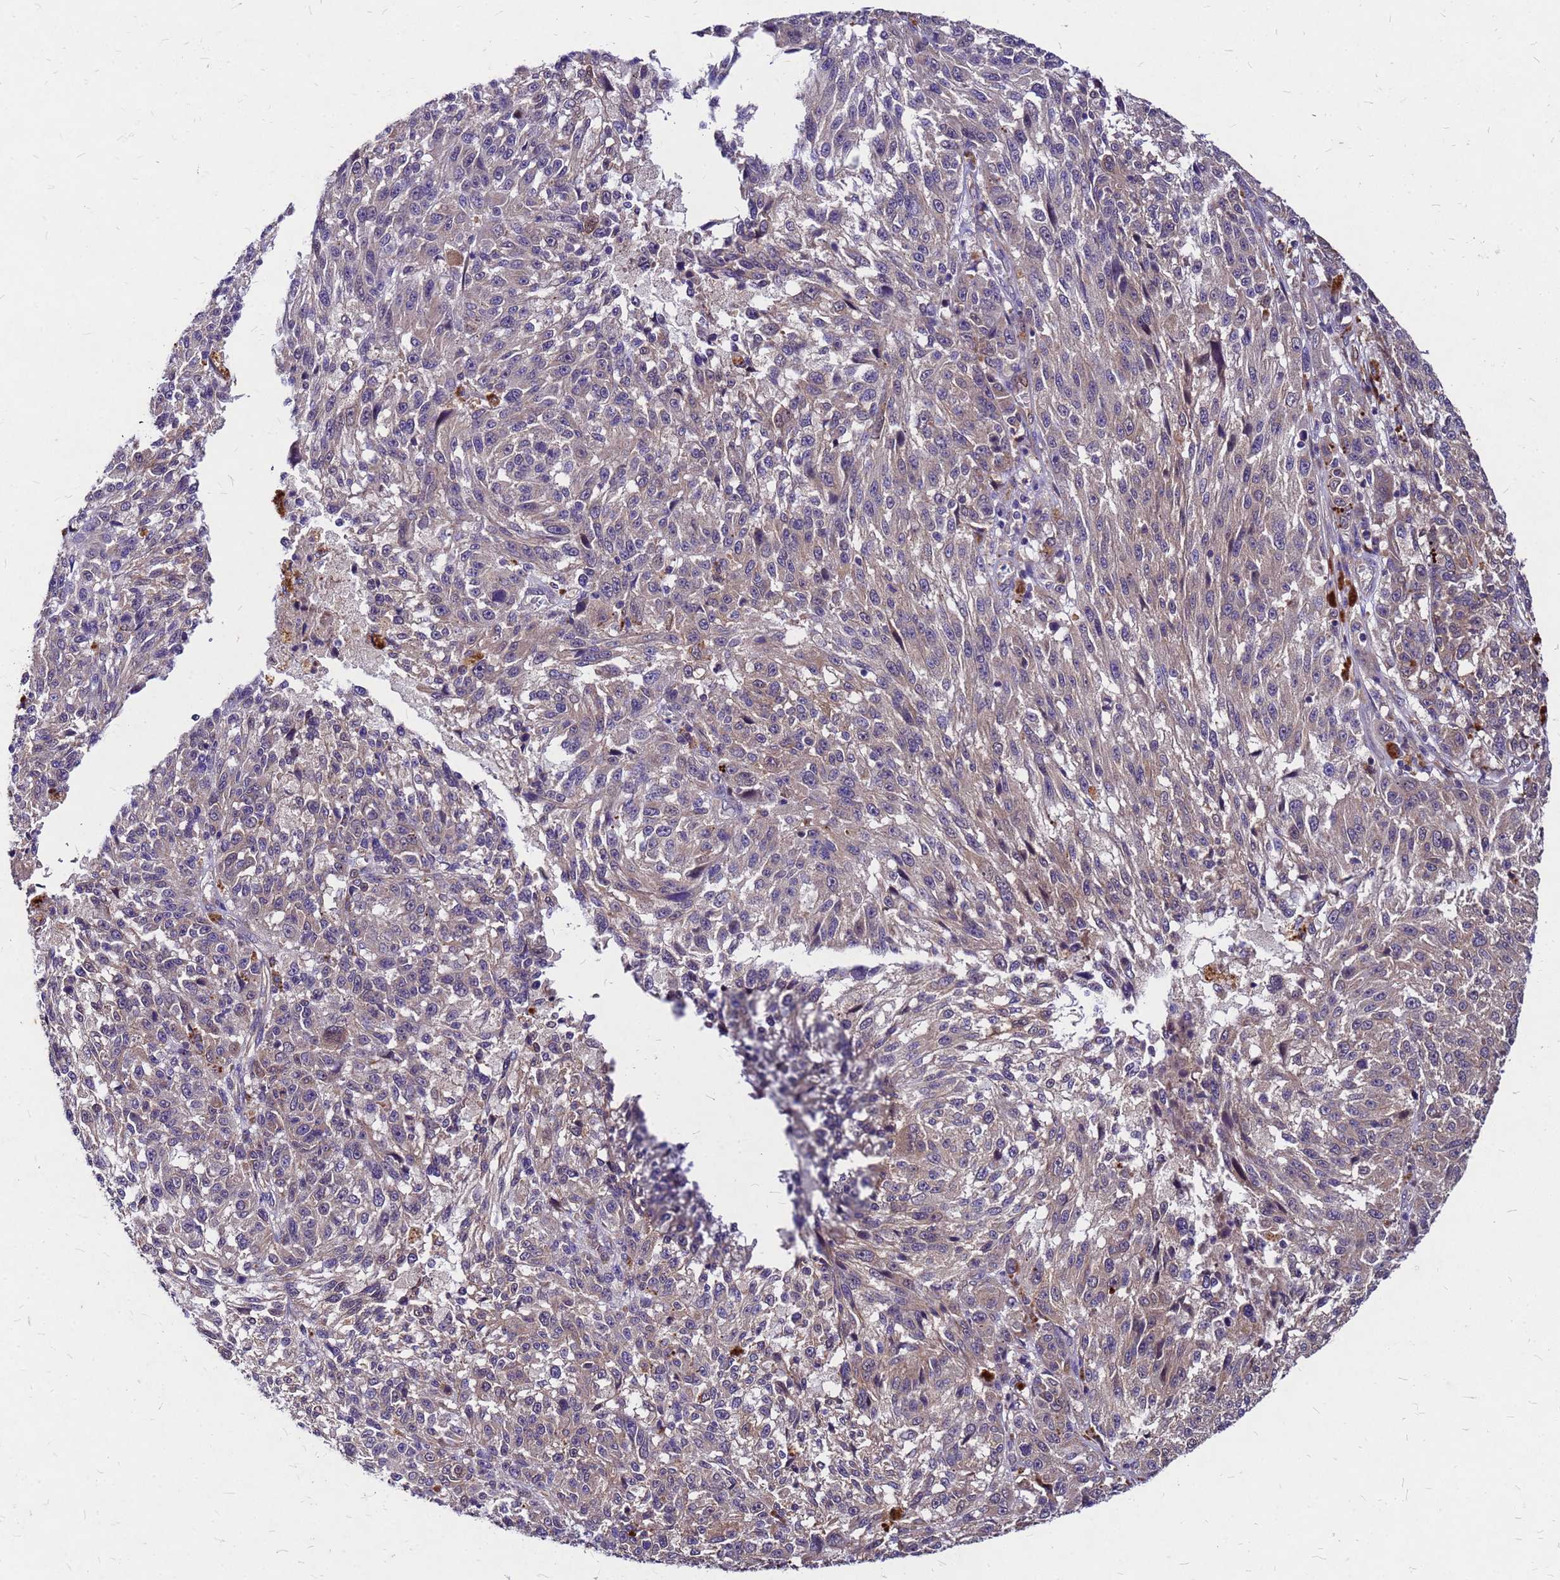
{"staining": {"intensity": "moderate", "quantity": ">75%", "location": "cytoplasmic/membranous"}, "tissue": "melanoma", "cell_type": "Tumor cells", "image_type": "cancer", "snomed": [{"axis": "morphology", "description": "Malignant melanoma, NOS"}, {"axis": "topography", "description": "Skin"}], "caption": "A medium amount of moderate cytoplasmic/membranous staining is seen in approximately >75% of tumor cells in malignant melanoma tissue. (IHC, brightfield microscopy, high magnification).", "gene": "DUSP23", "patient": {"sex": "male", "age": 53}}